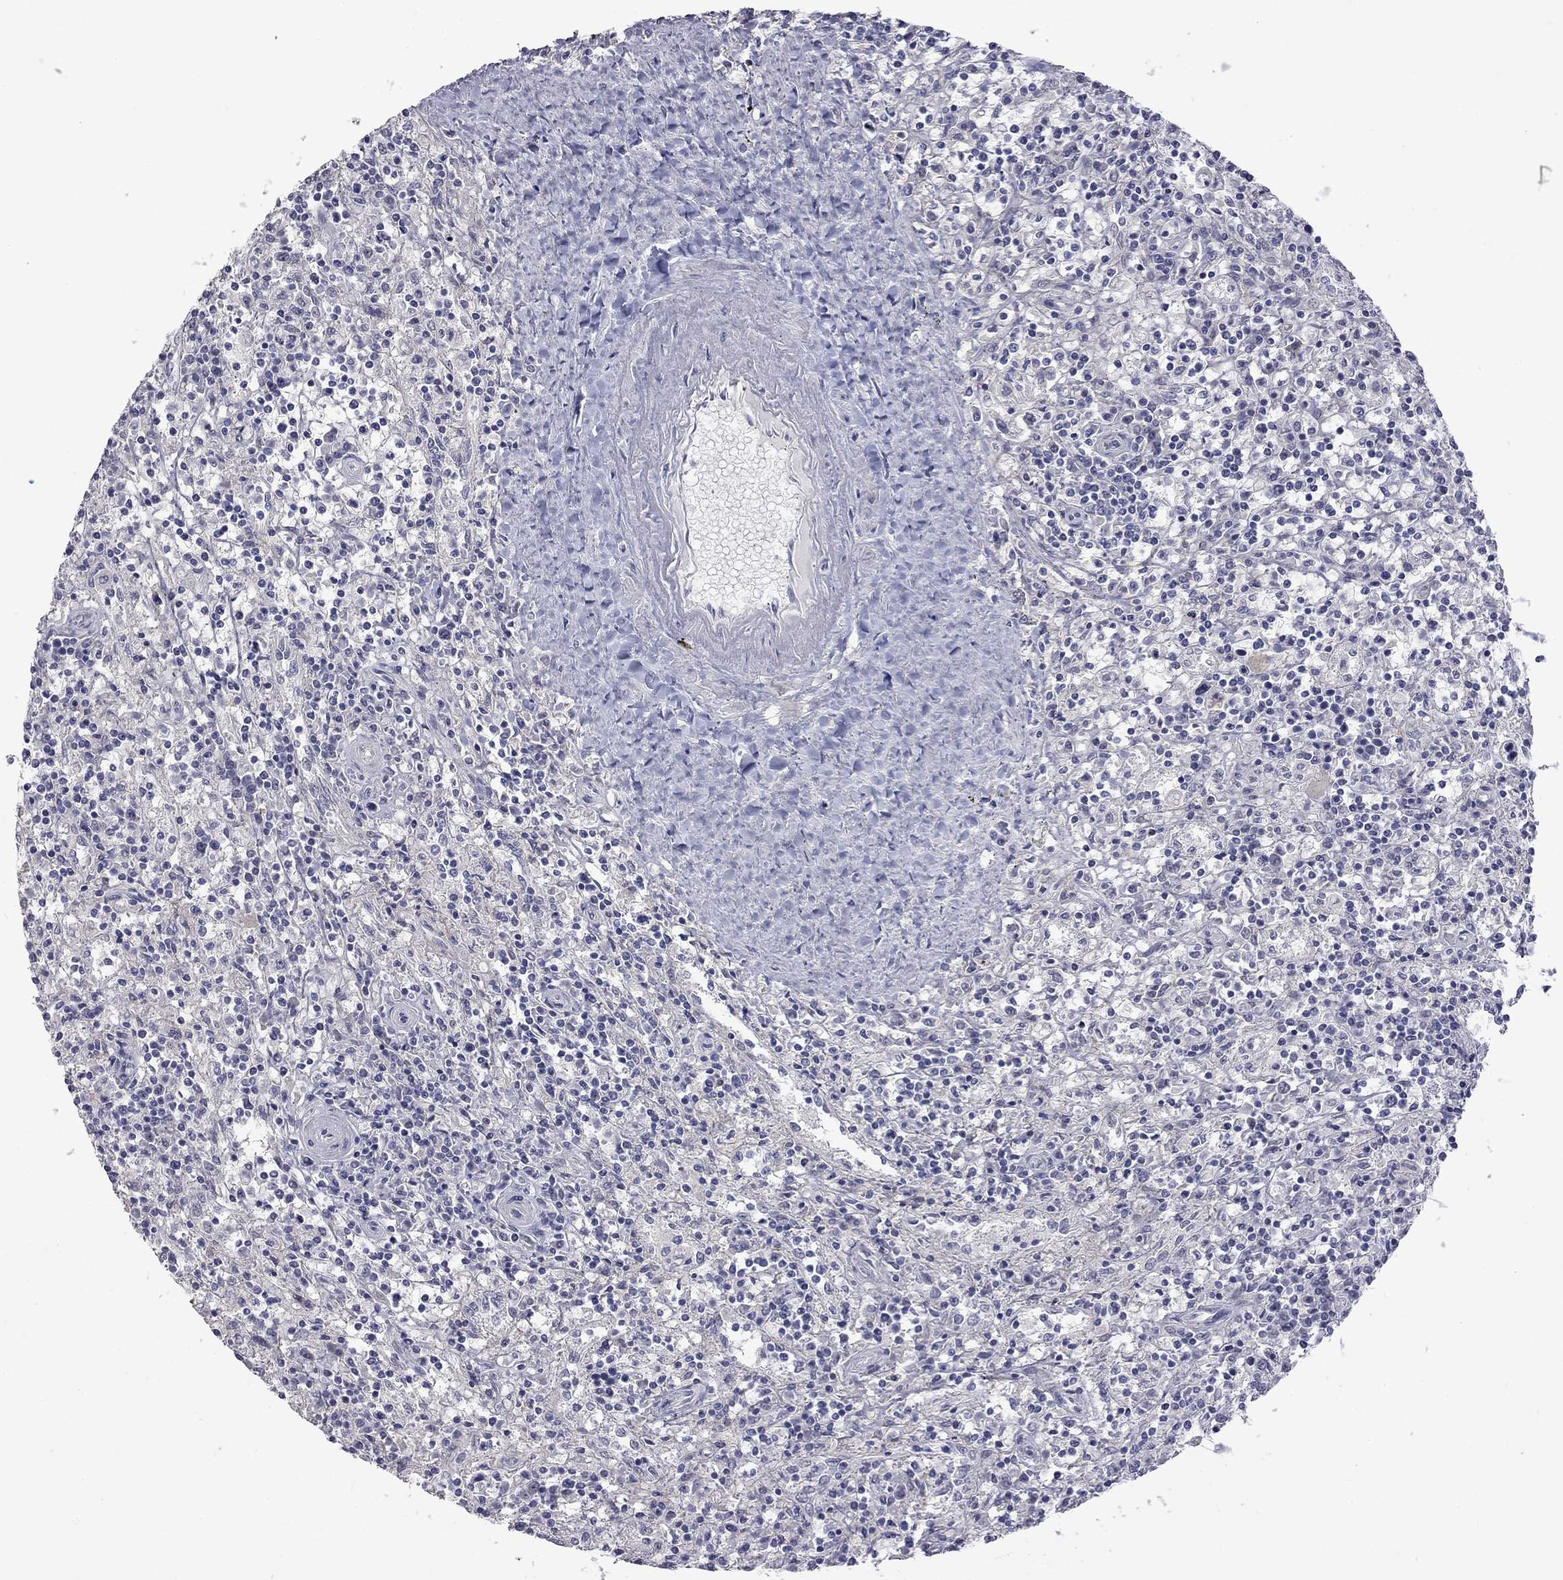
{"staining": {"intensity": "negative", "quantity": "none", "location": "none"}, "tissue": "lymphoma", "cell_type": "Tumor cells", "image_type": "cancer", "snomed": [{"axis": "morphology", "description": "Malignant lymphoma, non-Hodgkin's type, Low grade"}, {"axis": "topography", "description": "Spleen"}], "caption": "DAB immunohistochemical staining of human lymphoma shows no significant staining in tumor cells.", "gene": "GSG1L", "patient": {"sex": "male", "age": 62}}